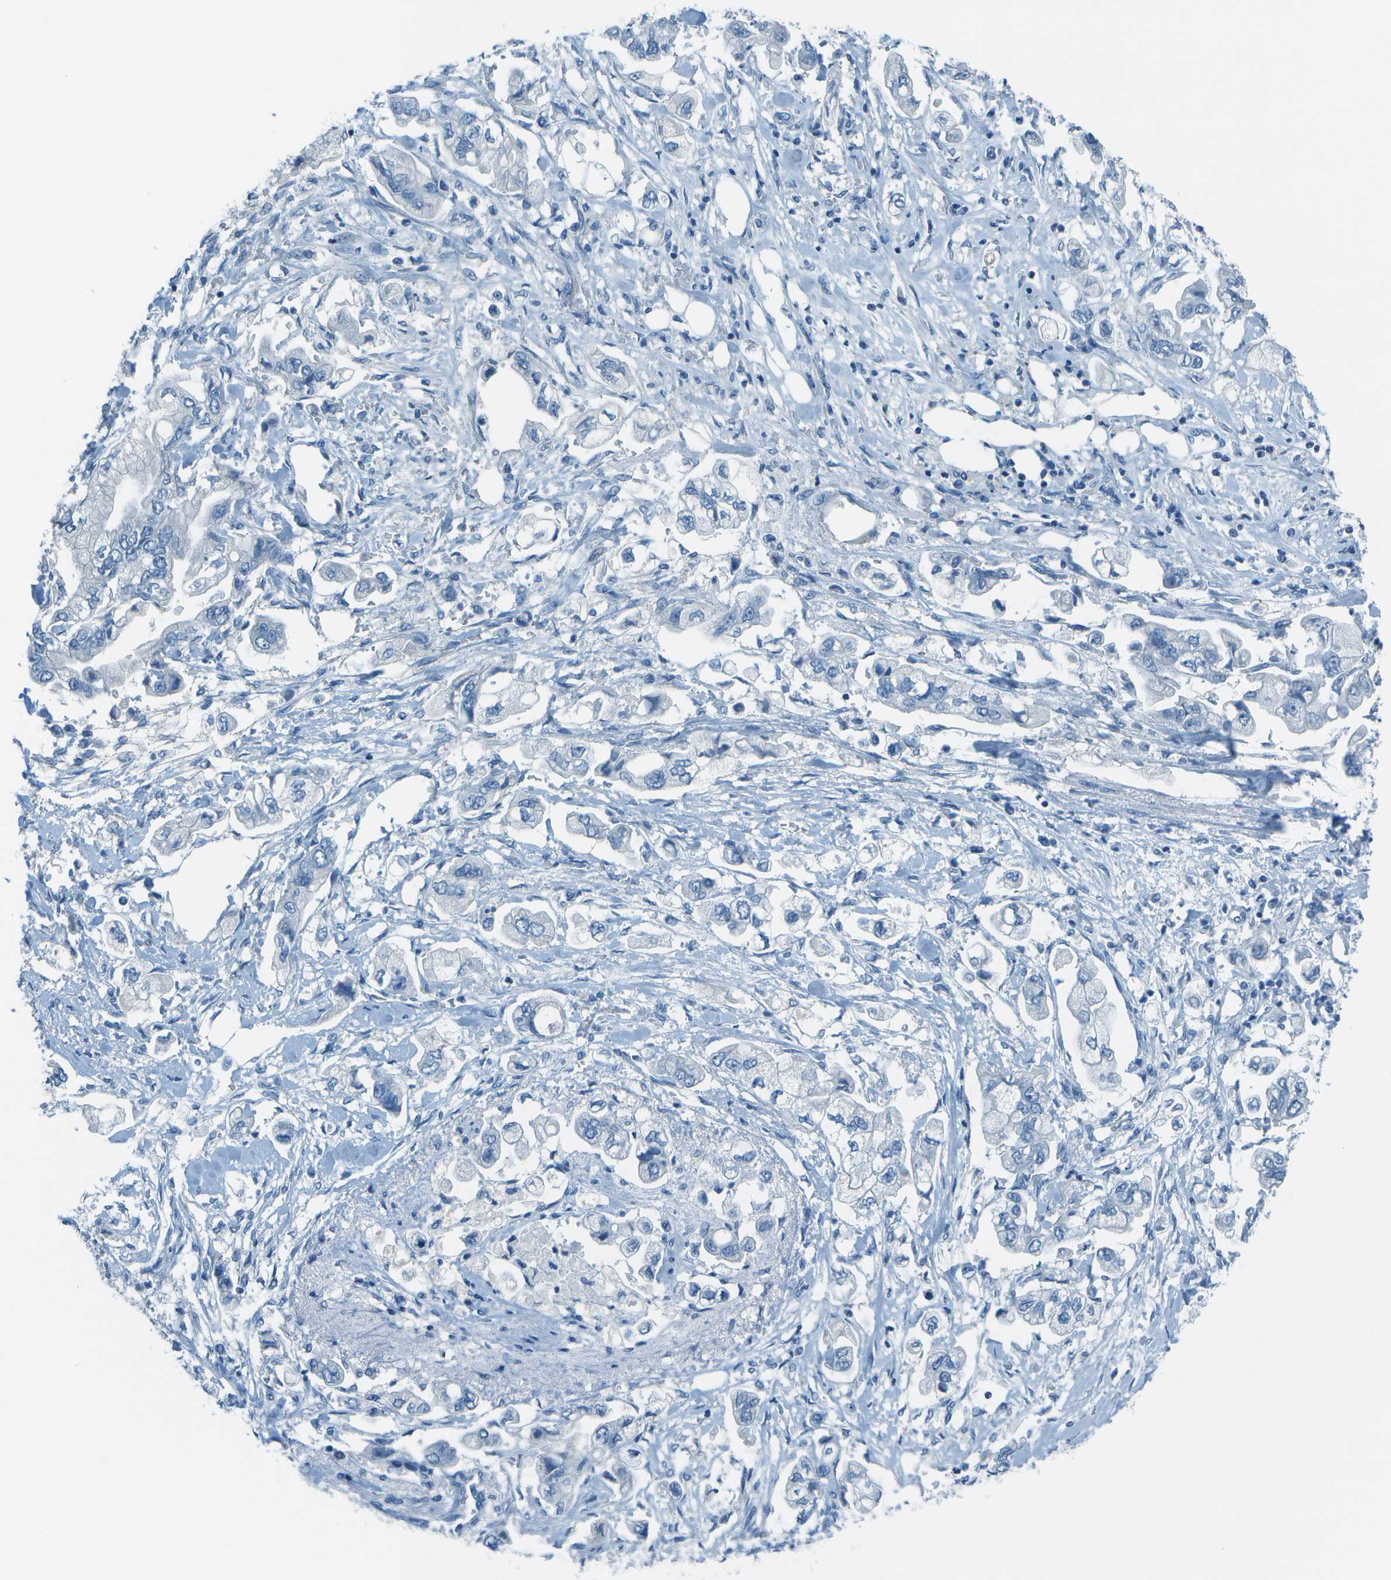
{"staining": {"intensity": "negative", "quantity": "none", "location": "none"}, "tissue": "stomach cancer", "cell_type": "Tumor cells", "image_type": "cancer", "snomed": [{"axis": "morphology", "description": "Adenocarcinoma, NOS"}, {"axis": "topography", "description": "Stomach"}], "caption": "This is an immunohistochemistry photomicrograph of stomach adenocarcinoma. There is no staining in tumor cells.", "gene": "FGF1", "patient": {"sex": "male", "age": 62}}